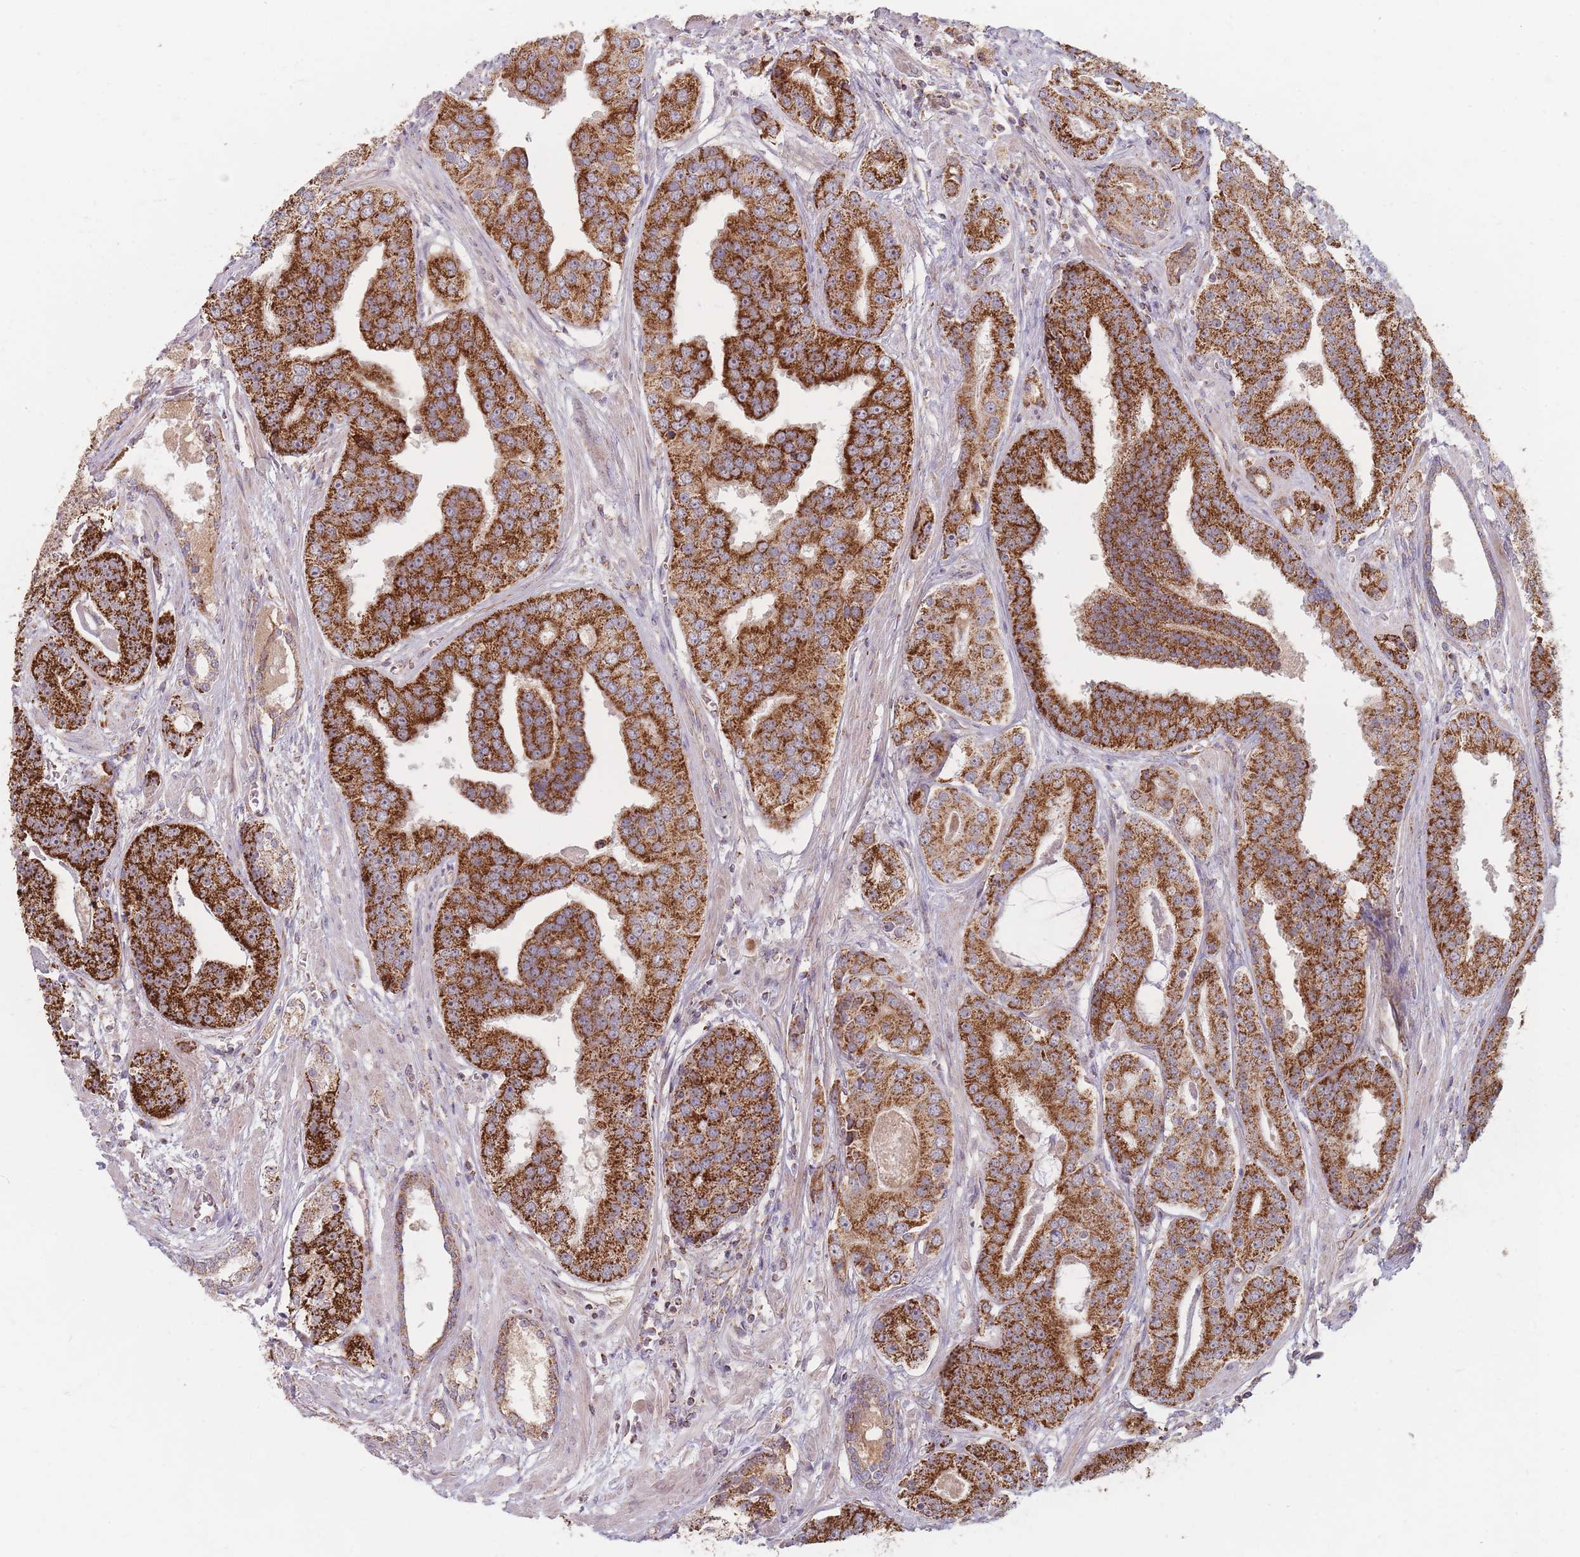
{"staining": {"intensity": "strong", "quantity": ">75%", "location": "cytoplasmic/membranous"}, "tissue": "prostate cancer", "cell_type": "Tumor cells", "image_type": "cancer", "snomed": [{"axis": "morphology", "description": "Adenocarcinoma, High grade"}, {"axis": "topography", "description": "Prostate"}], "caption": "DAB (3,3'-diaminobenzidine) immunohistochemical staining of human prostate cancer shows strong cytoplasmic/membranous protein expression in about >75% of tumor cells. The staining was performed using DAB, with brown indicating positive protein expression. Nuclei are stained blue with hematoxylin.", "gene": "ESRP2", "patient": {"sex": "male", "age": 71}}